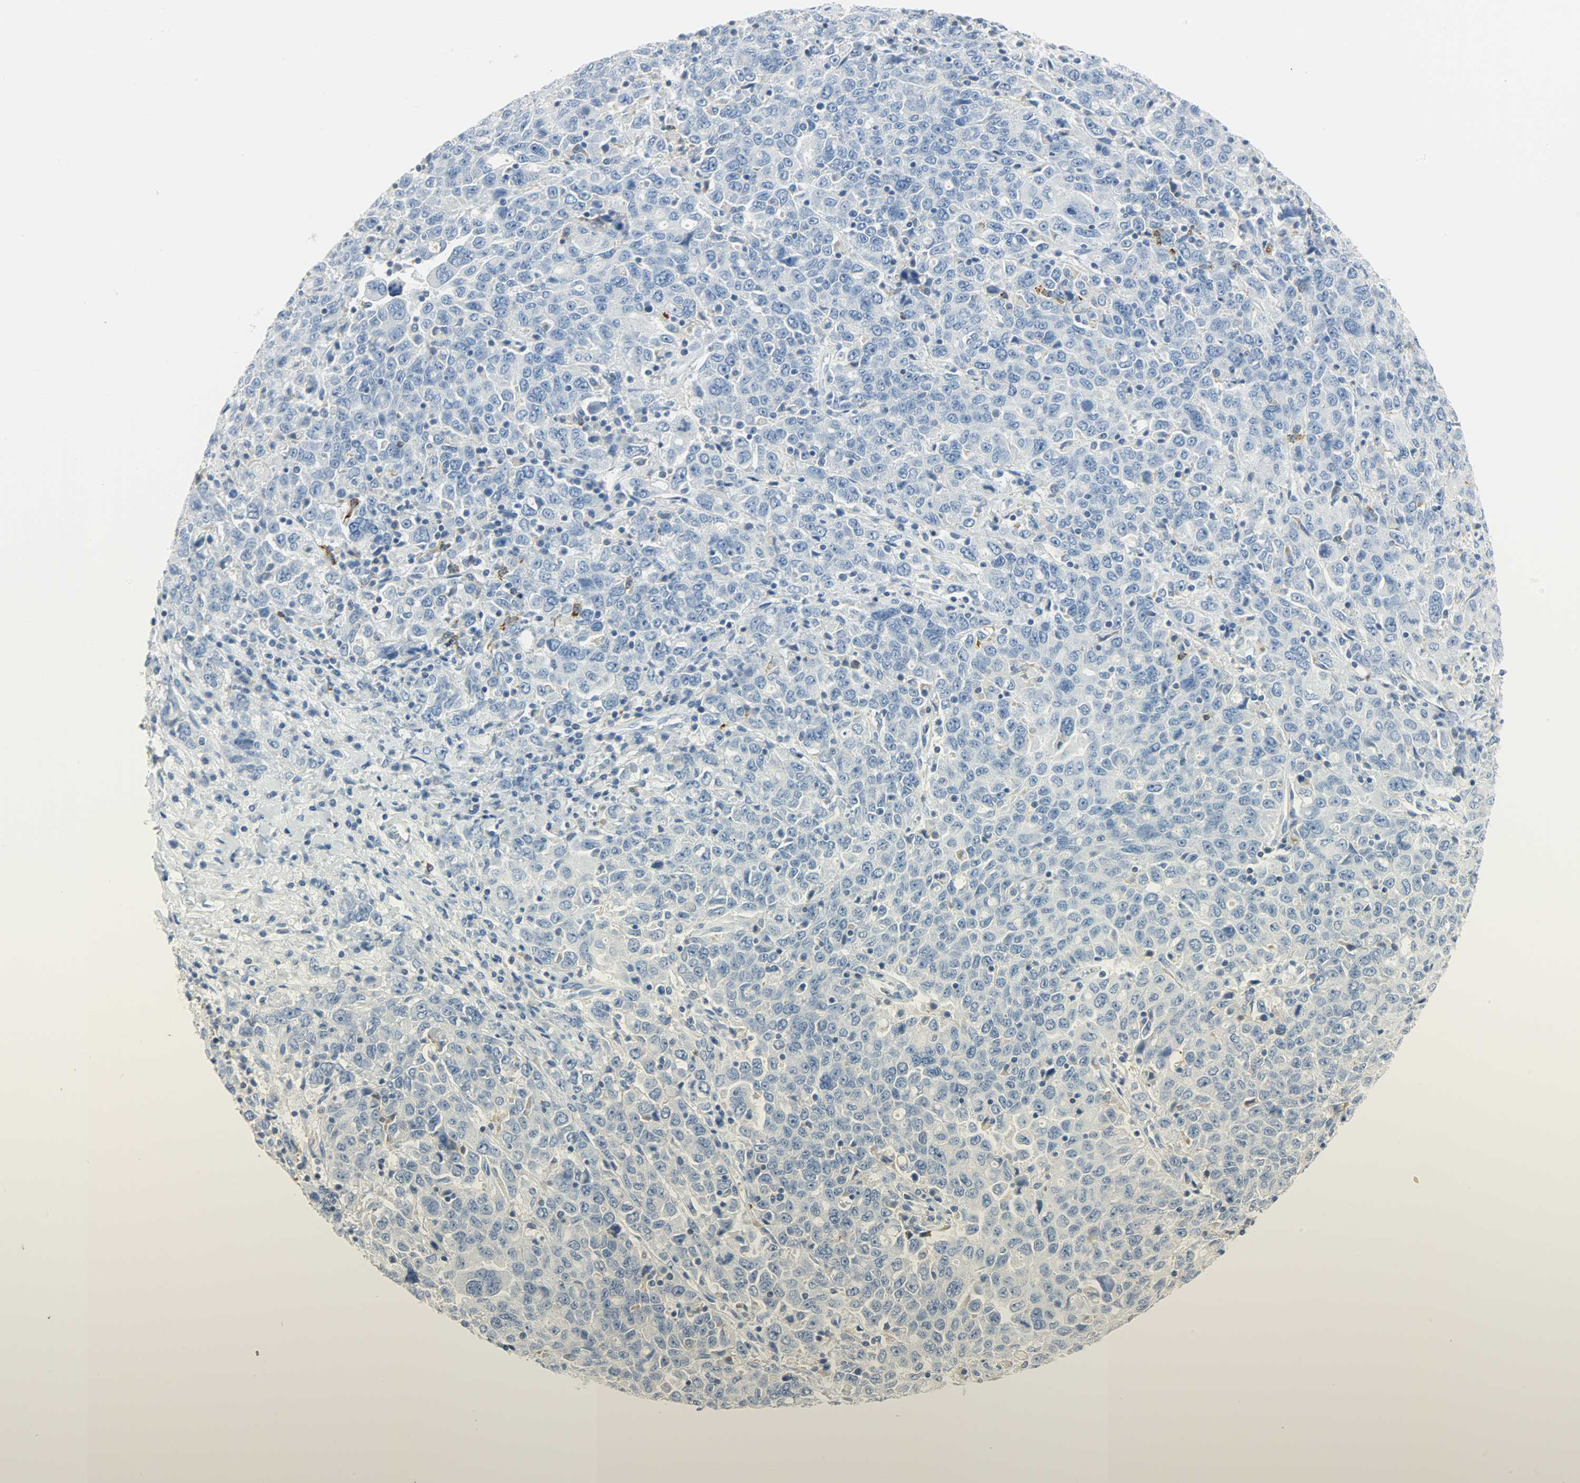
{"staining": {"intensity": "negative", "quantity": "none", "location": "none"}, "tissue": "ovarian cancer", "cell_type": "Tumor cells", "image_type": "cancer", "snomed": [{"axis": "morphology", "description": "Carcinoma, endometroid"}, {"axis": "topography", "description": "Ovary"}], "caption": "The IHC micrograph has no significant expression in tumor cells of ovarian cancer (endometroid carcinoma) tissue.", "gene": "PTPN6", "patient": {"sex": "female", "age": 62}}